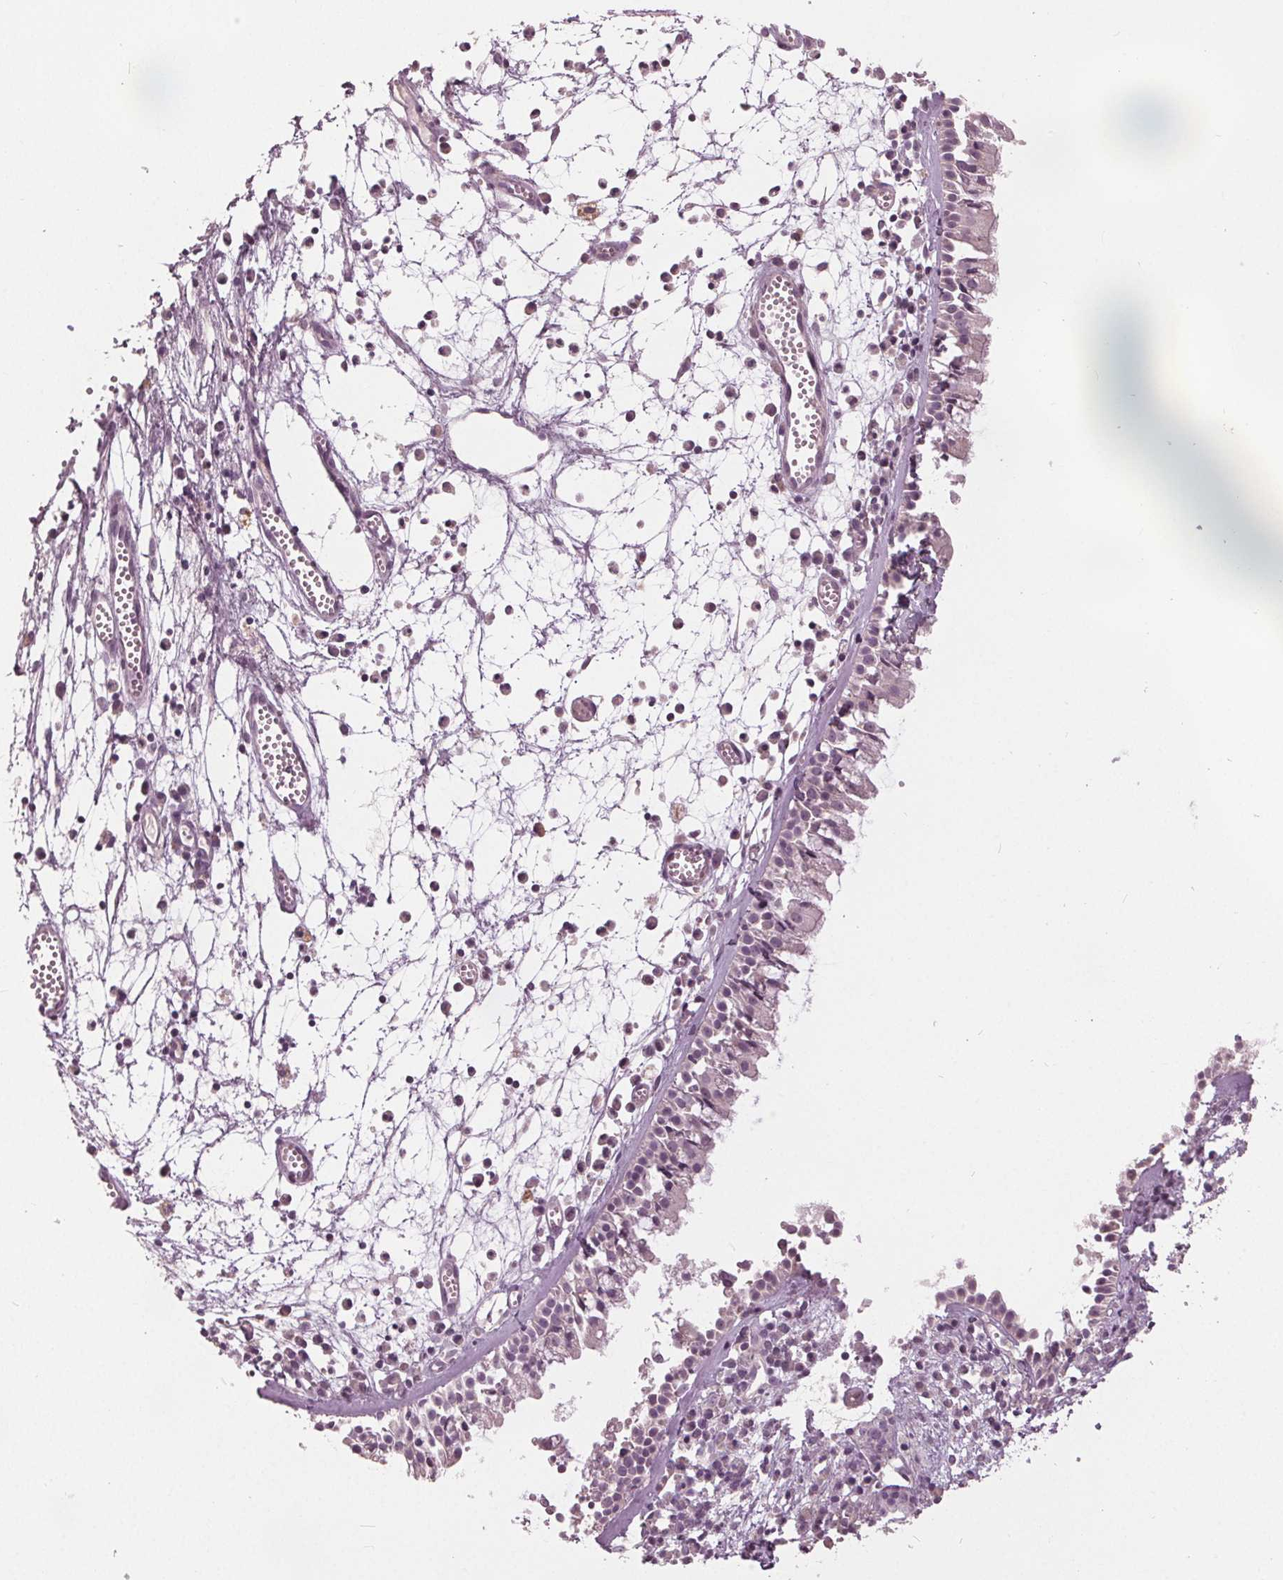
{"staining": {"intensity": "negative", "quantity": "none", "location": "none"}, "tissue": "nasopharynx", "cell_type": "Respiratory epithelial cells", "image_type": "normal", "snomed": [{"axis": "morphology", "description": "Normal tissue, NOS"}, {"axis": "topography", "description": "Nasopharynx"}], "caption": "The image exhibits no significant expression in respiratory epithelial cells of nasopharynx. Brightfield microscopy of immunohistochemistry (IHC) stained with DAB (brown) and hematoxylin (blue), captured at high magnification.", "gene": "KLK13", "patient": {"sex": "female", "age": 52}}